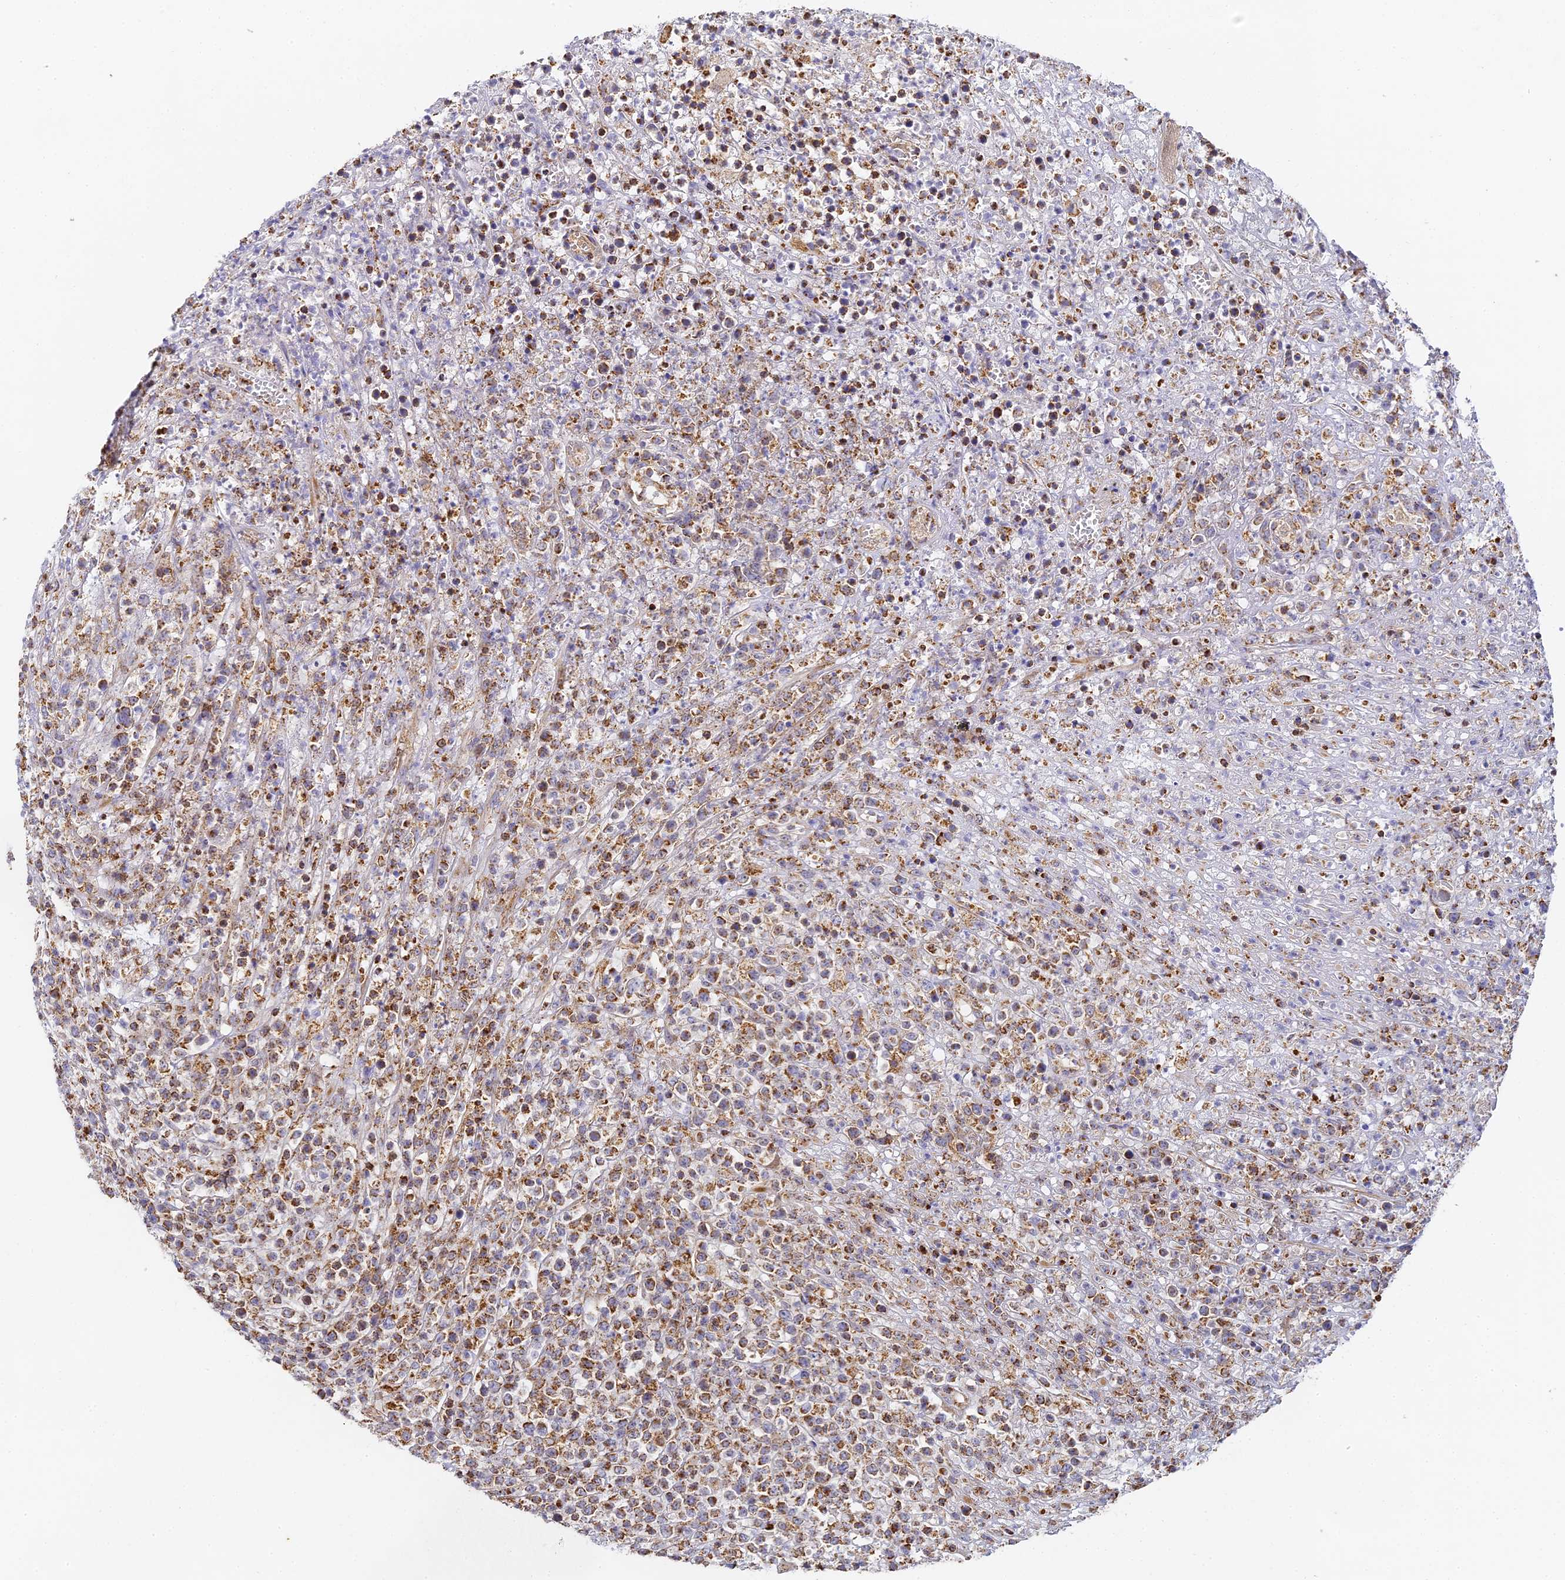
{"staining": {"intensity": "moderate", "quantity": ">75%", "location": "cytoplasmic/membranous"}, "tissue": "lymphoma", "cell_type": "Tumor cells", "image_type": "cancer", "snomed": [{"axis": "morphology", "description": "Malignant lymphoma, non-Hodgkin's type, High grade"}, {"axis": "topography", "description": "Colon"}], "caption": "Lymphoma was stained to show a protein in brown. There is medium levels of moderate cytoplasmic/membranous expression in approximately >75% of tumor cells.", "gene": "DONSON", "patient": {"sex": "female", "age": 53}}